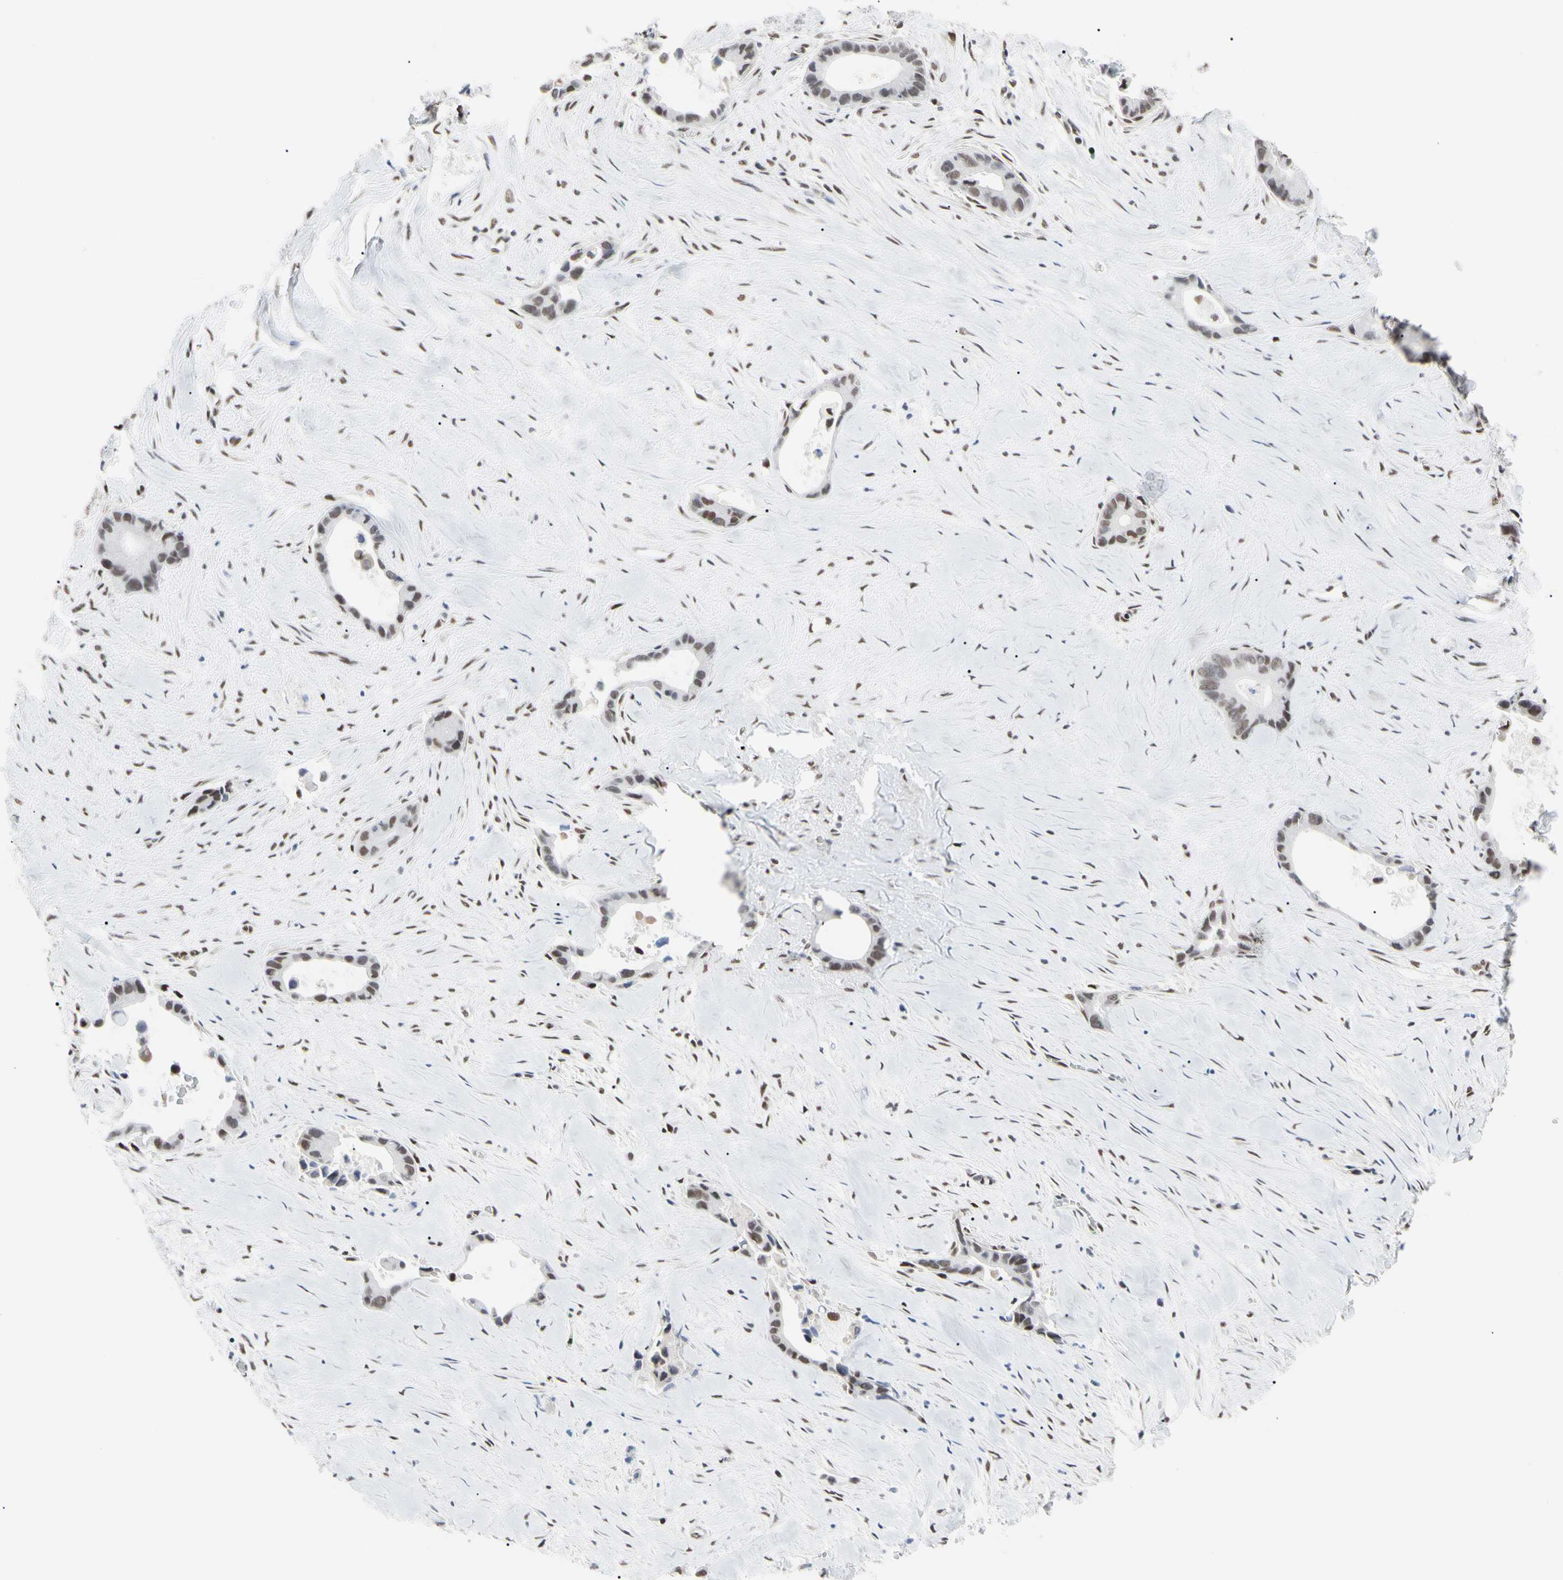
{"staining": {"intensity": "moderate", "quantity": ">75%", "location": "nuclear"}, "tissue": "liver cancer", "cell_type": "Tumor cells", "image_type": "cancer", "snomed": [{"axis": "morphology", "description": "Cholangiocarcinoma"}, {"axis": "topography", "description": "Liver"}], "caption": "The micrograph exhibits a brown stain indicating the presence of a protein in the nuclear of tumor cells in liver cholangiocarcinoma.", "gene": "FAM98B", "patient": {"sex": "female", "age": 55}}